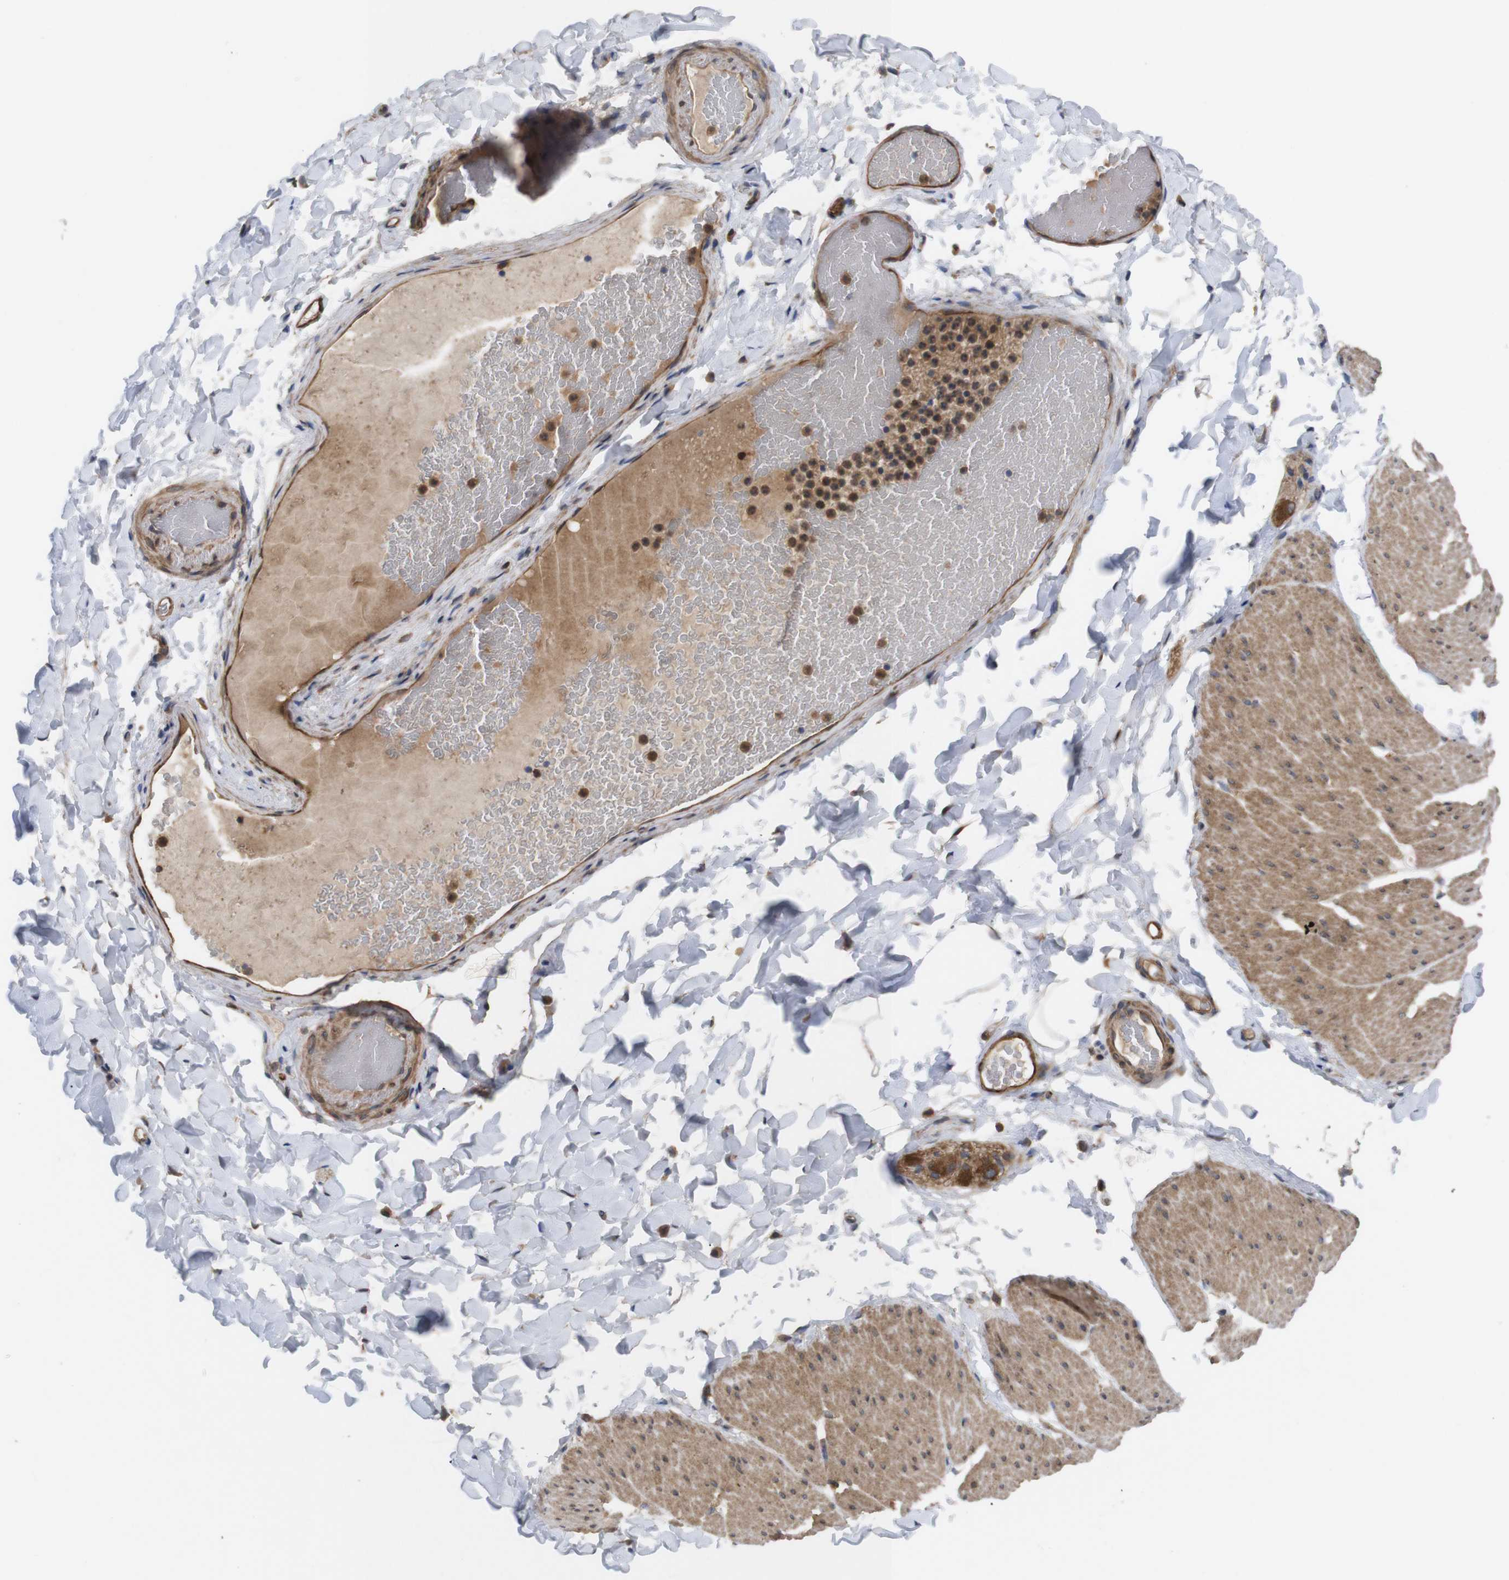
{"staining": {"intensity": "moderate", "quantity": ">75%", "location": "cytoplasmic/membranous"}, "tissue": "smooth muscle", "cell_type": "Smooth muscle cells", "image_type": "normal", "snomed": [{"axis": "morphology", "description": "Normal tissue, NOS"}, {"axis": "topography", "description": "Smooth muscle"}, {"axis": "topography", "description": "Colon"}], "caption": "Moderate cytoplasmic/membranous positivity for a protein is seen in about >75% of smooth muscle cells of benign smooth muscle using IHC.", "gene": "TIAM1", "patient": {"sex": "male", "age": 67}}